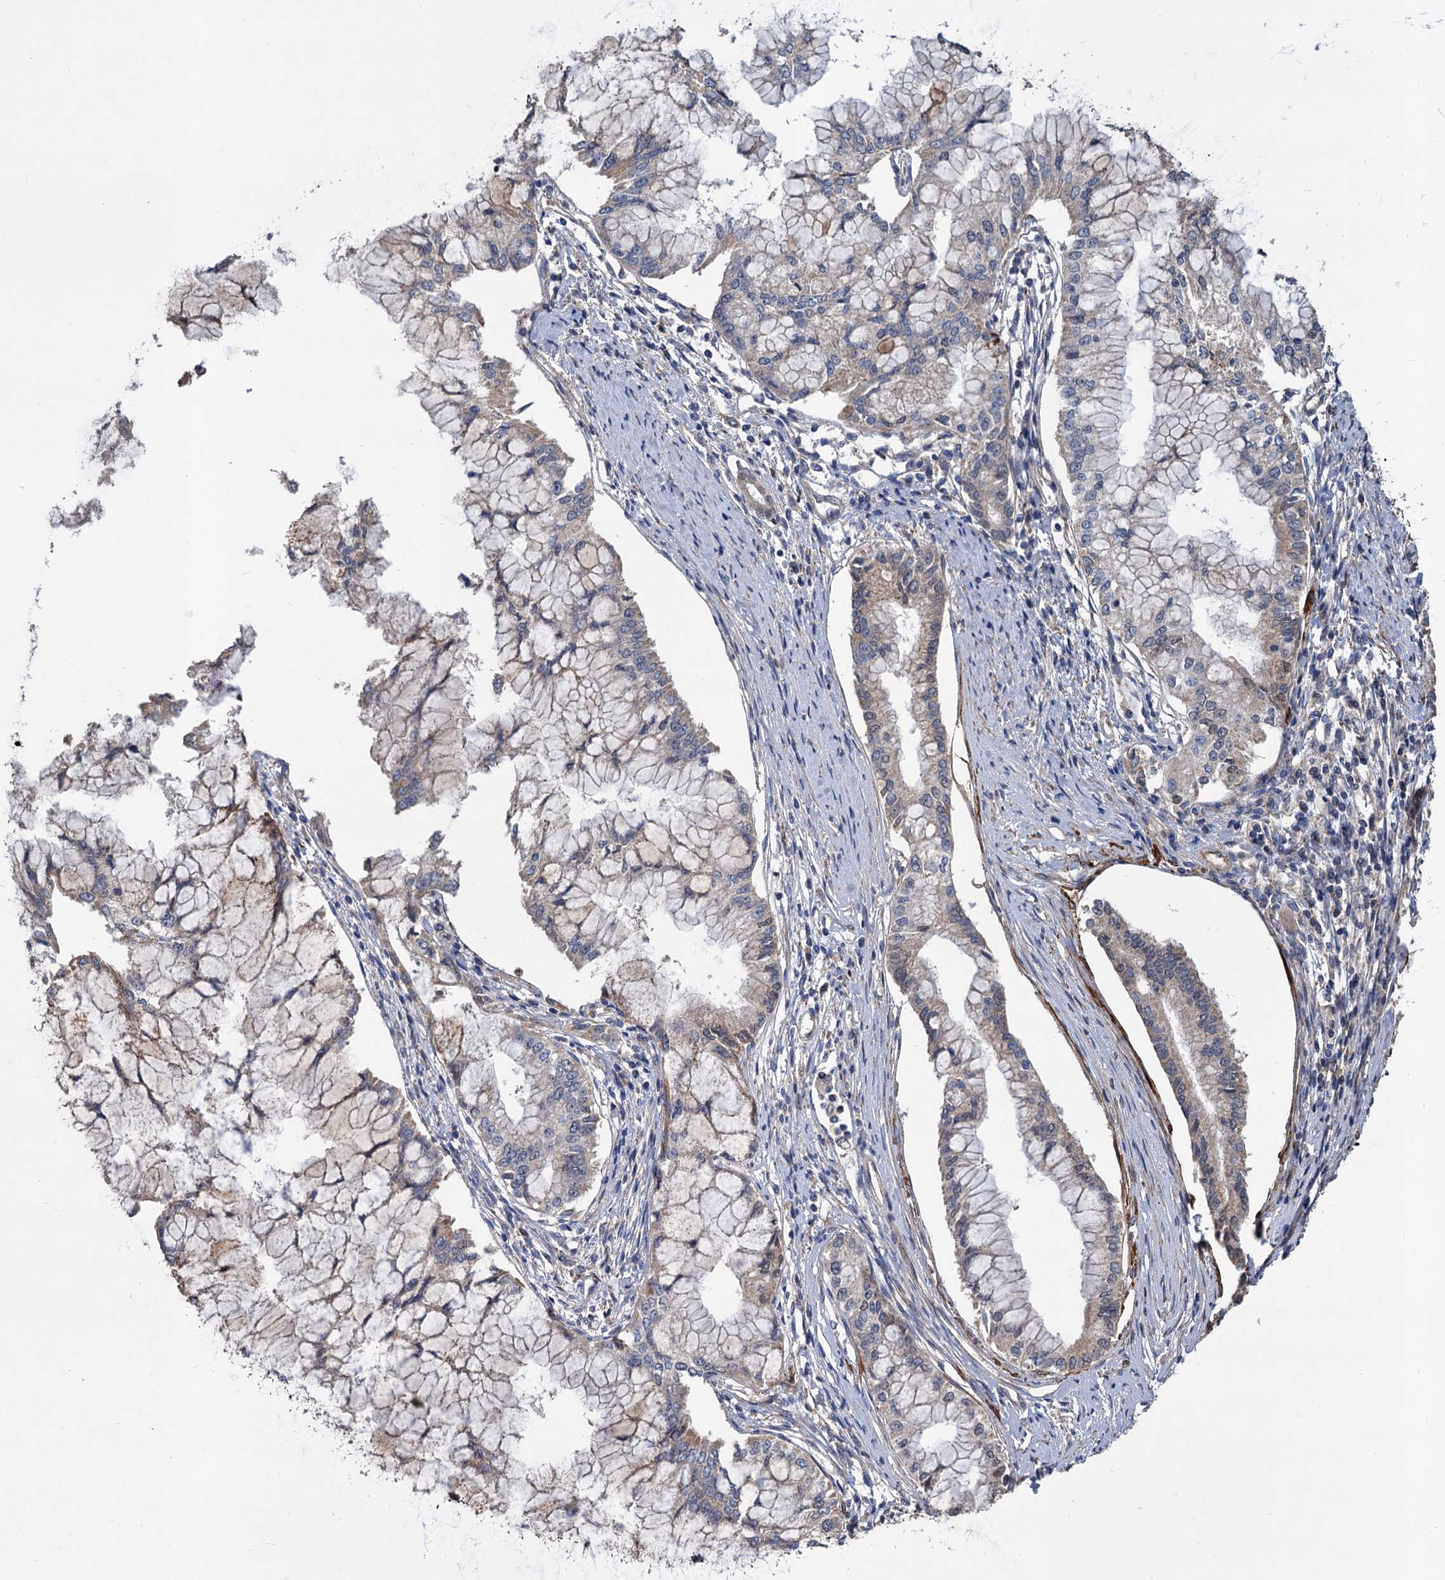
{"staining": {"intensity": "weak", "quantity": "<25%", "location": "cytoplasmic/membranous"}, "tissue": "pancreatic cancer", "cell_type": "Tumor cells", "image_type": "cancer", "snomed": [{"axis": "morphology", "description": "Adenocarcinoma, NOS"}, {"axis": "topography", "description": "Pancreas"}], "caption": "High power microscopy micrograph of an immunohistochemistry (IHC) photomicrograph of pancreatic adenocarcinoma, revealing no significant staining in tumor cells.", "gene": "ALKBH7", "patient": {"sex": "male", "age": 46}}